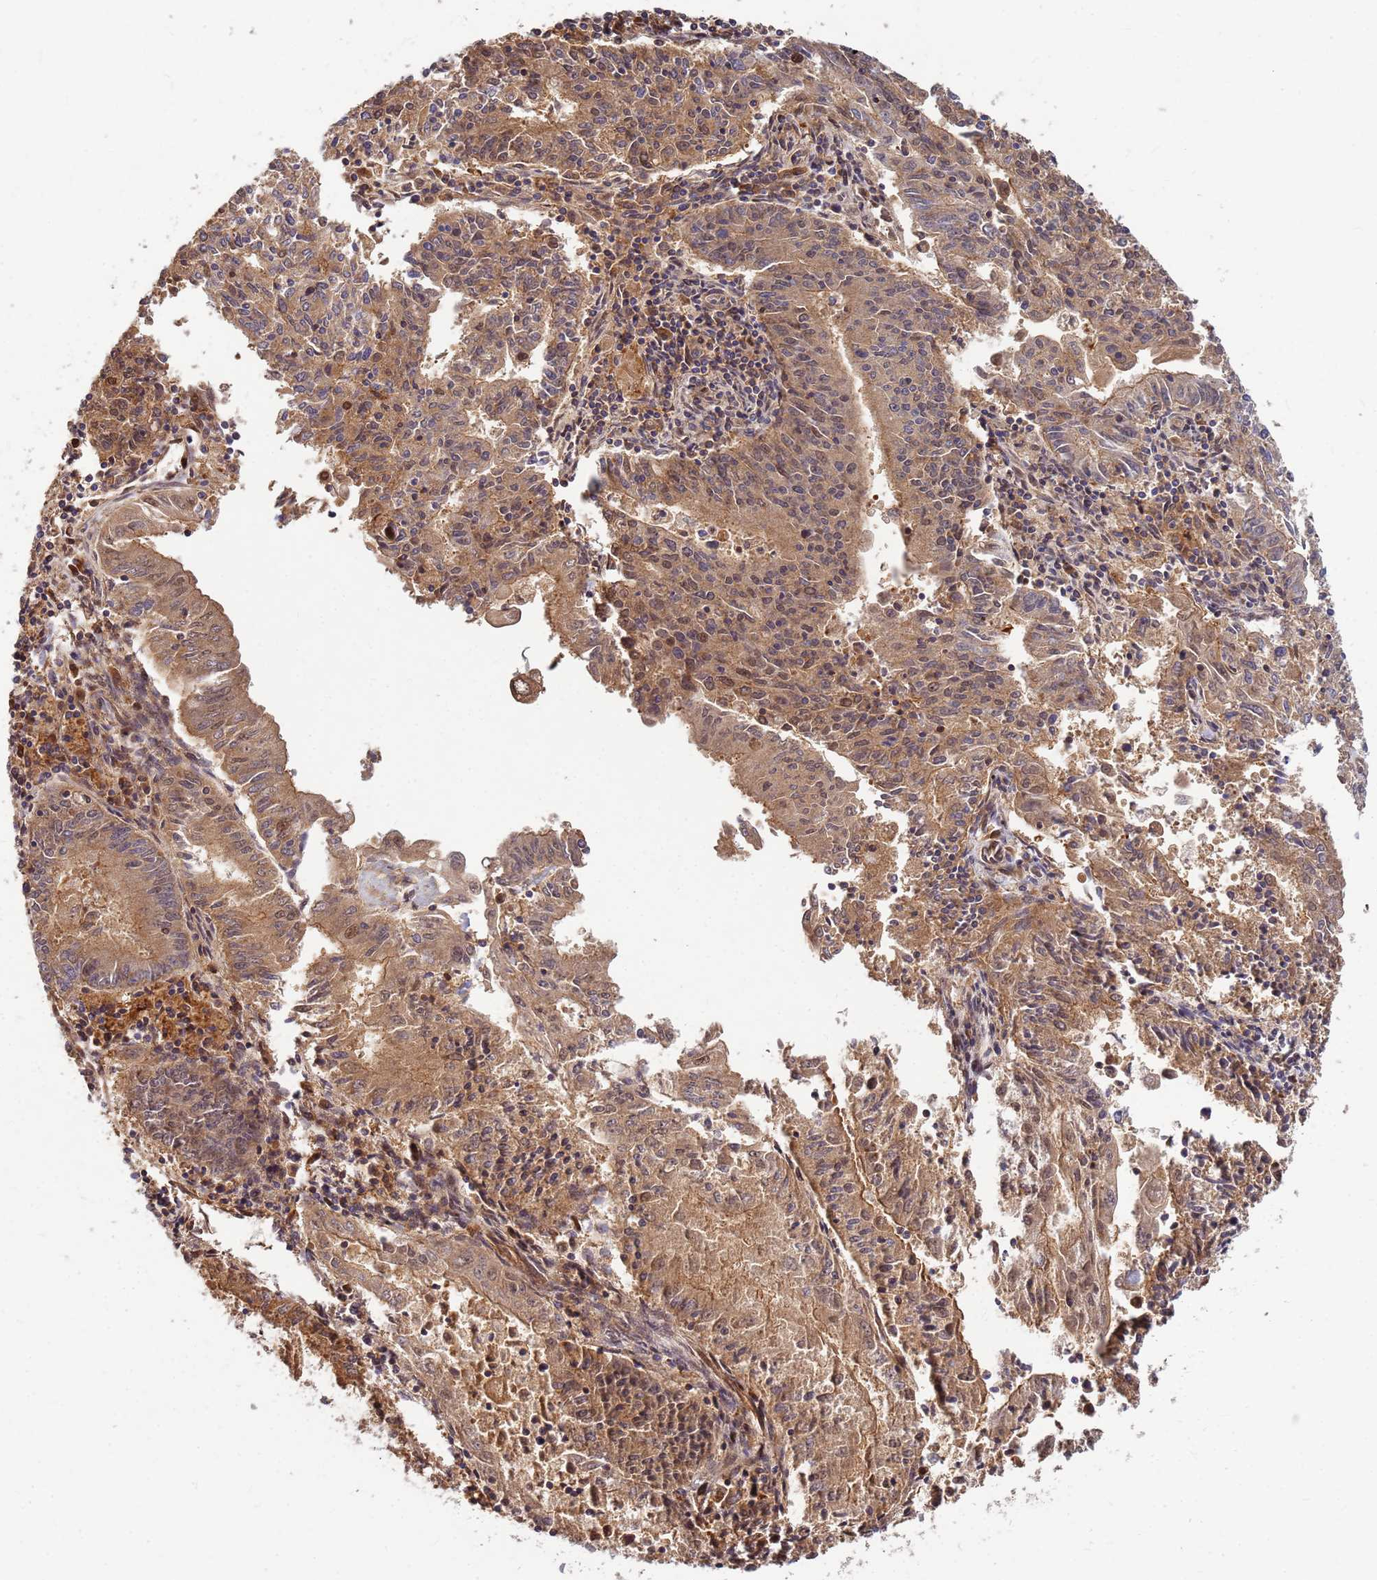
{"staining": {"intensity": "moderate", "quantity": ">75%", "location": "cytoplasmic/membranous"}, "tissue": "endometrial cancer", "cell_type": "Tumor cells", "image_type": "cancer", "snomed": [{"axis": "morphology", "description": "Adenocarcinoma, NOS"}, {"axis": "topography", "description": "Endometrium"}], "caption": "Human endometrial cancer (adenocarcinoma) stained for a protein (brown) displays moderate cytoplasmic/membranous positive positivity in approximately >75% of tumor cells.", "gene": "DUS4L", "patient": {"sex": "female", "age": 59}}